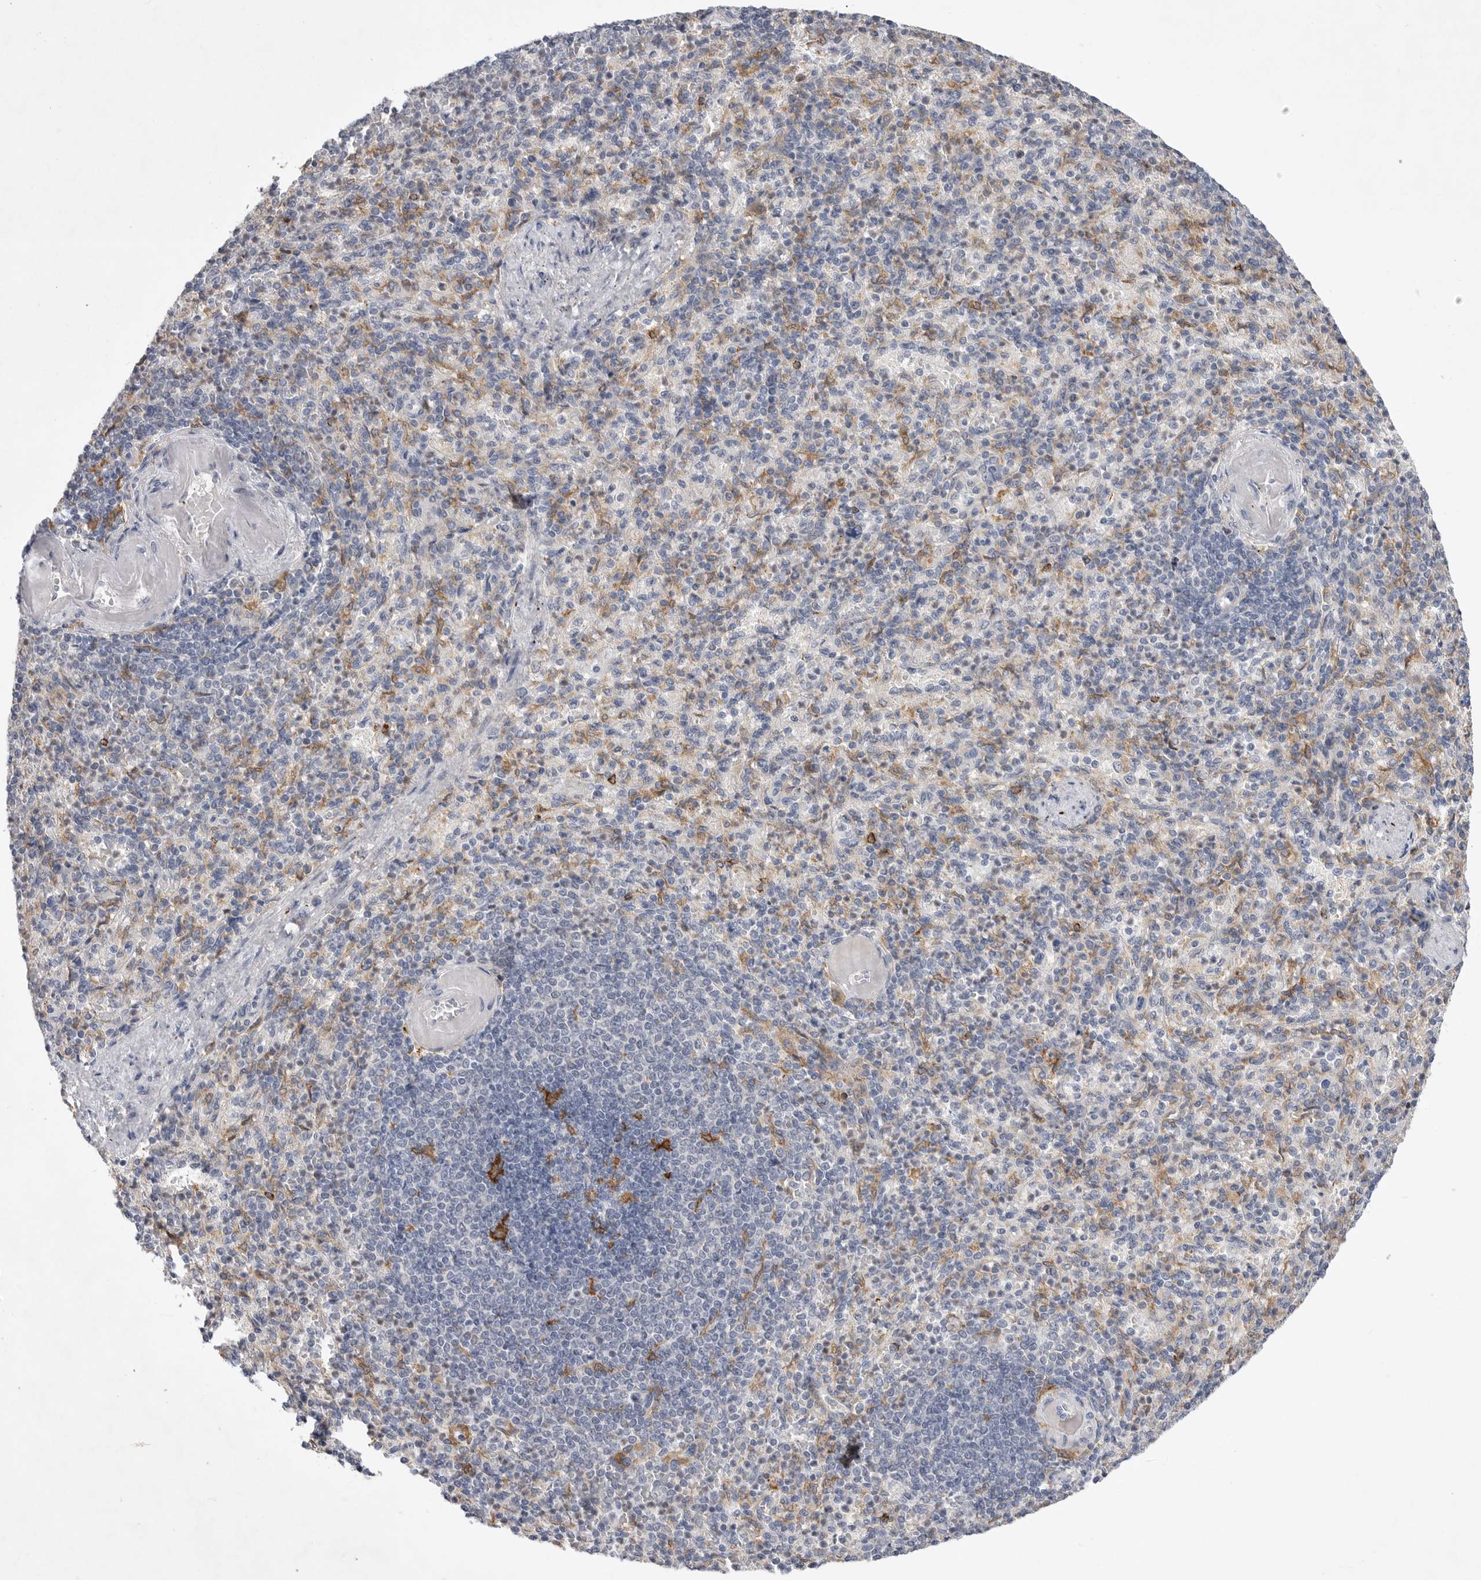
{"staining": {"intensity": "moderate", "quantity": "<25%", "location": "cytoplasmic/membranous"}, "tissue": "spleen", "cell_type": "Cells in red pulp", "image_type": "normal", "snomed": [{"axis": "morphology", "description": "Normal tissue, NOS"}, {"axis": "topography", "description": "Spleen"}], "caption": "A brown stain highlights moderate cytoplasmic/membranous positivity of a protein in cells in red pulp of benign spleen. (Stains: DAB in brown, nuclei in blue, Microscopy: brightfield microscopy at high magnification).", "gene": "ITGAD", "patient": {"sex": "female", "age": 74}}